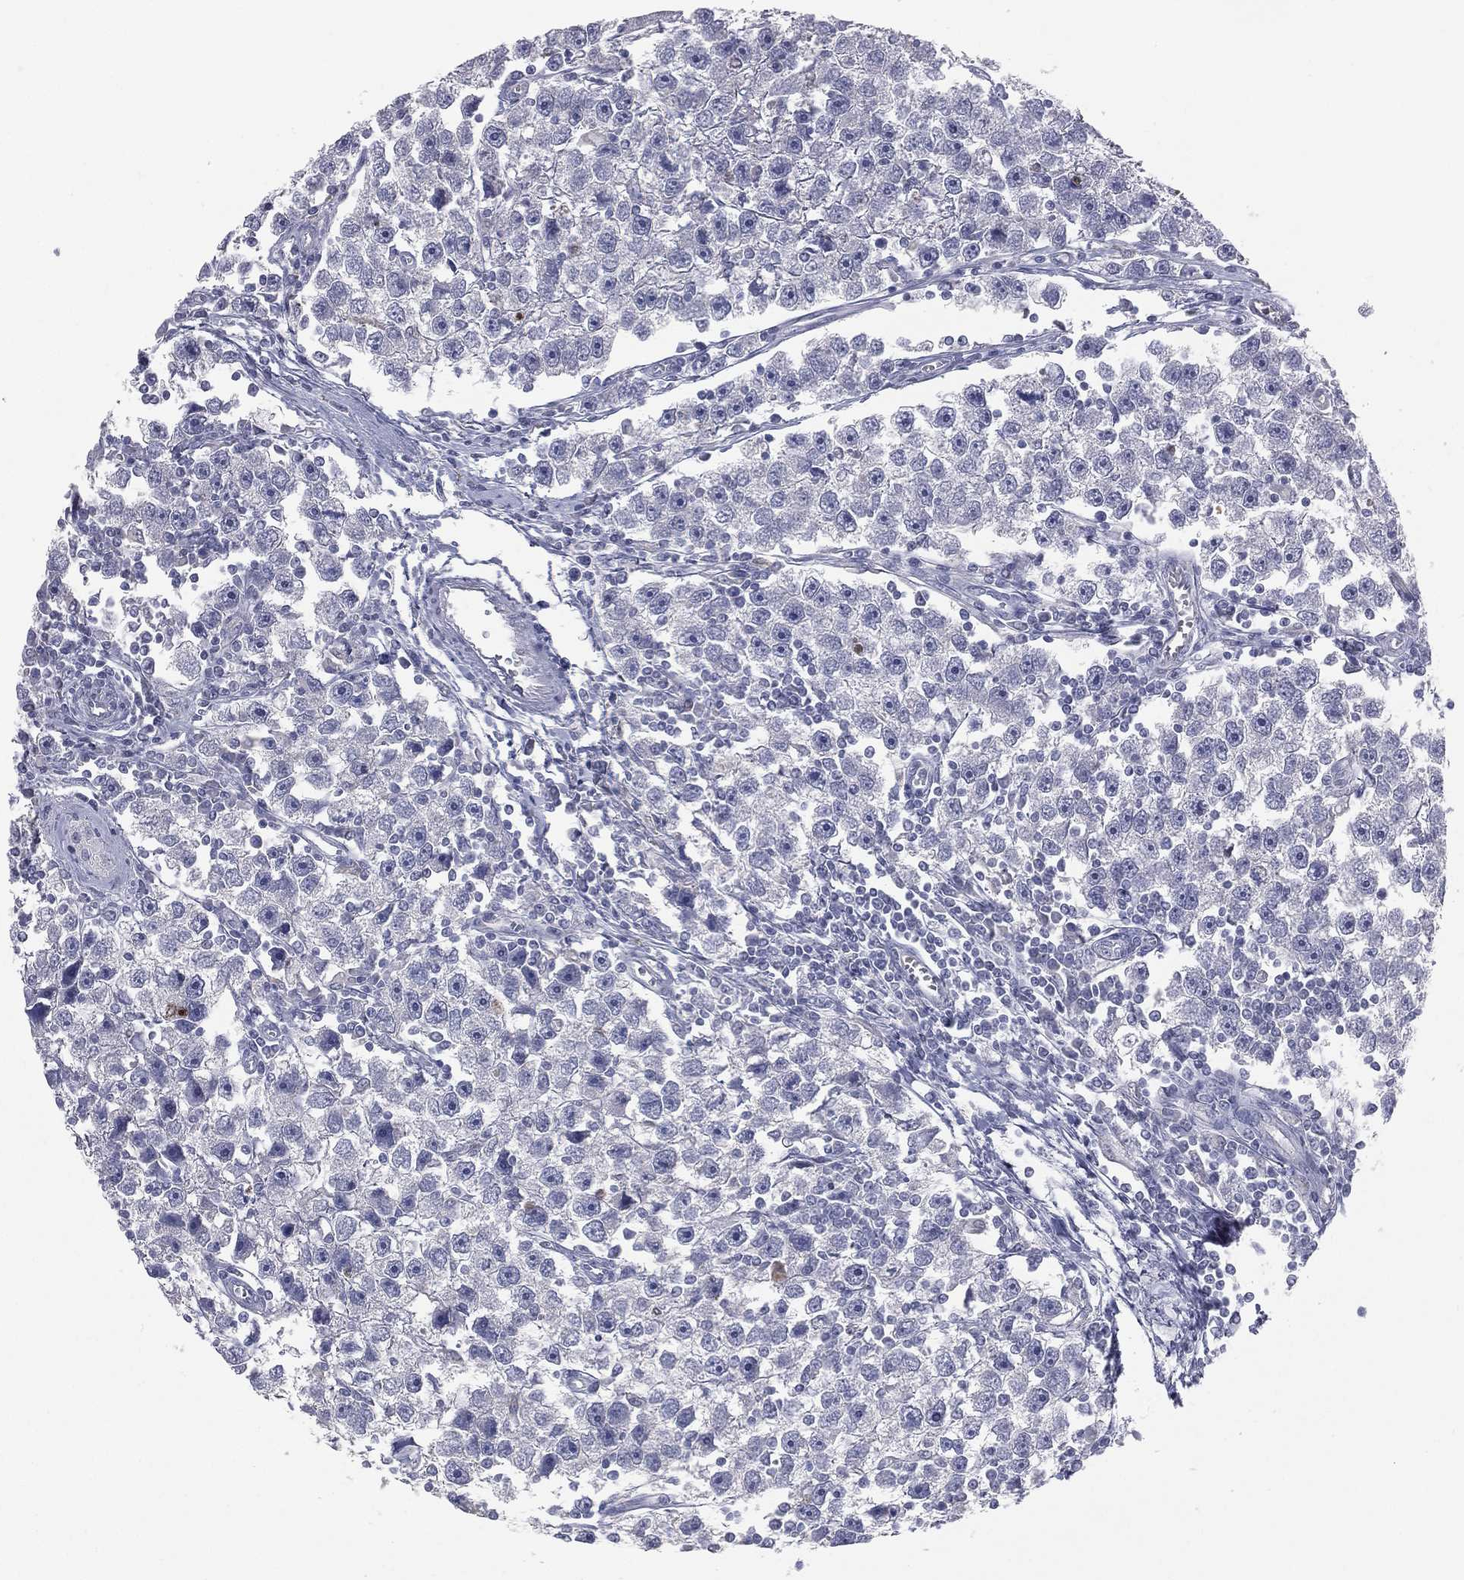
{"staining": {"intensity": "negative", "quantity": "none", "location": "none"}, "tissue": "testis cancer", "cell_type": "Tumor cells", "image_type": "cancer", "snomed": [{"axis": "morphology", "description": "Seminoma, NOS"}, {"axis": "topography", "description": "Testis"}], "caption": "The immunohistochemistry (IHC) photomicrograph has no significant expression in tumor cells of testis seminoma tissue. The staining was performed using DAB (3,3'-diaminobenzidine) to visualize the protein expression in brown, while the nuclei were stained in blue with hematoxylin (Magnification: 20x).", "gene": "DMKN", "patient": {"sex": "male", "age": 30}}